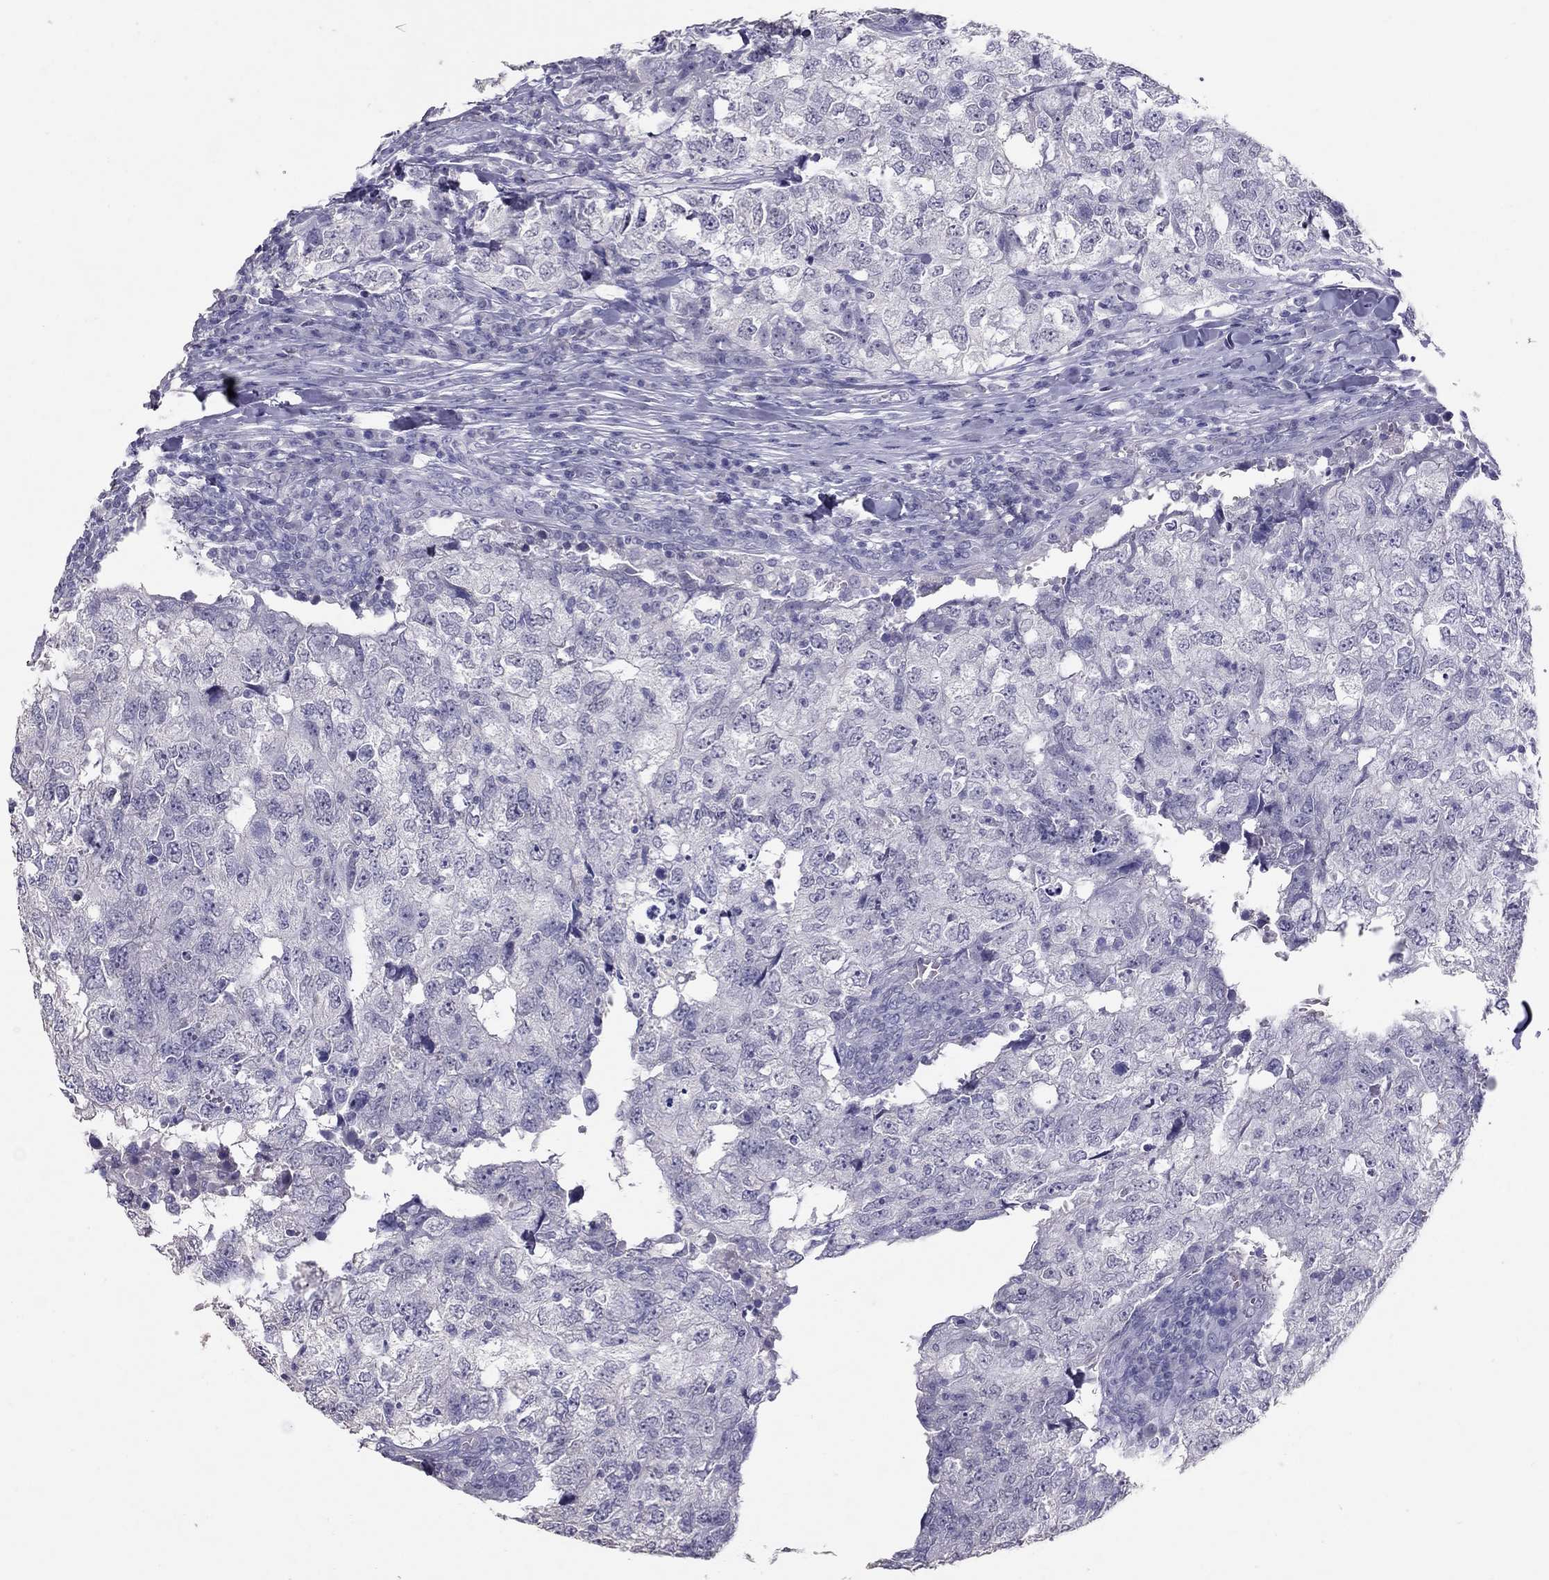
{"staining": {"intensity": "negative", "quantity": "none", "location": "none"}, "tissue": "breast cancer", "cell_type": "Tumor cells", "image_type": "cancer", "snomed": [{"axis": "morphology", "description": "Duct carcinoma"}, {"axis": "topography", "description": "Breast"}], "caption": "An immunohistochemistry image of breast cancer is shown. There is no staining in tumor cells of breast cancer.", "gene": "PSMB11", "patient": {"sex": "female", "age": 30}}